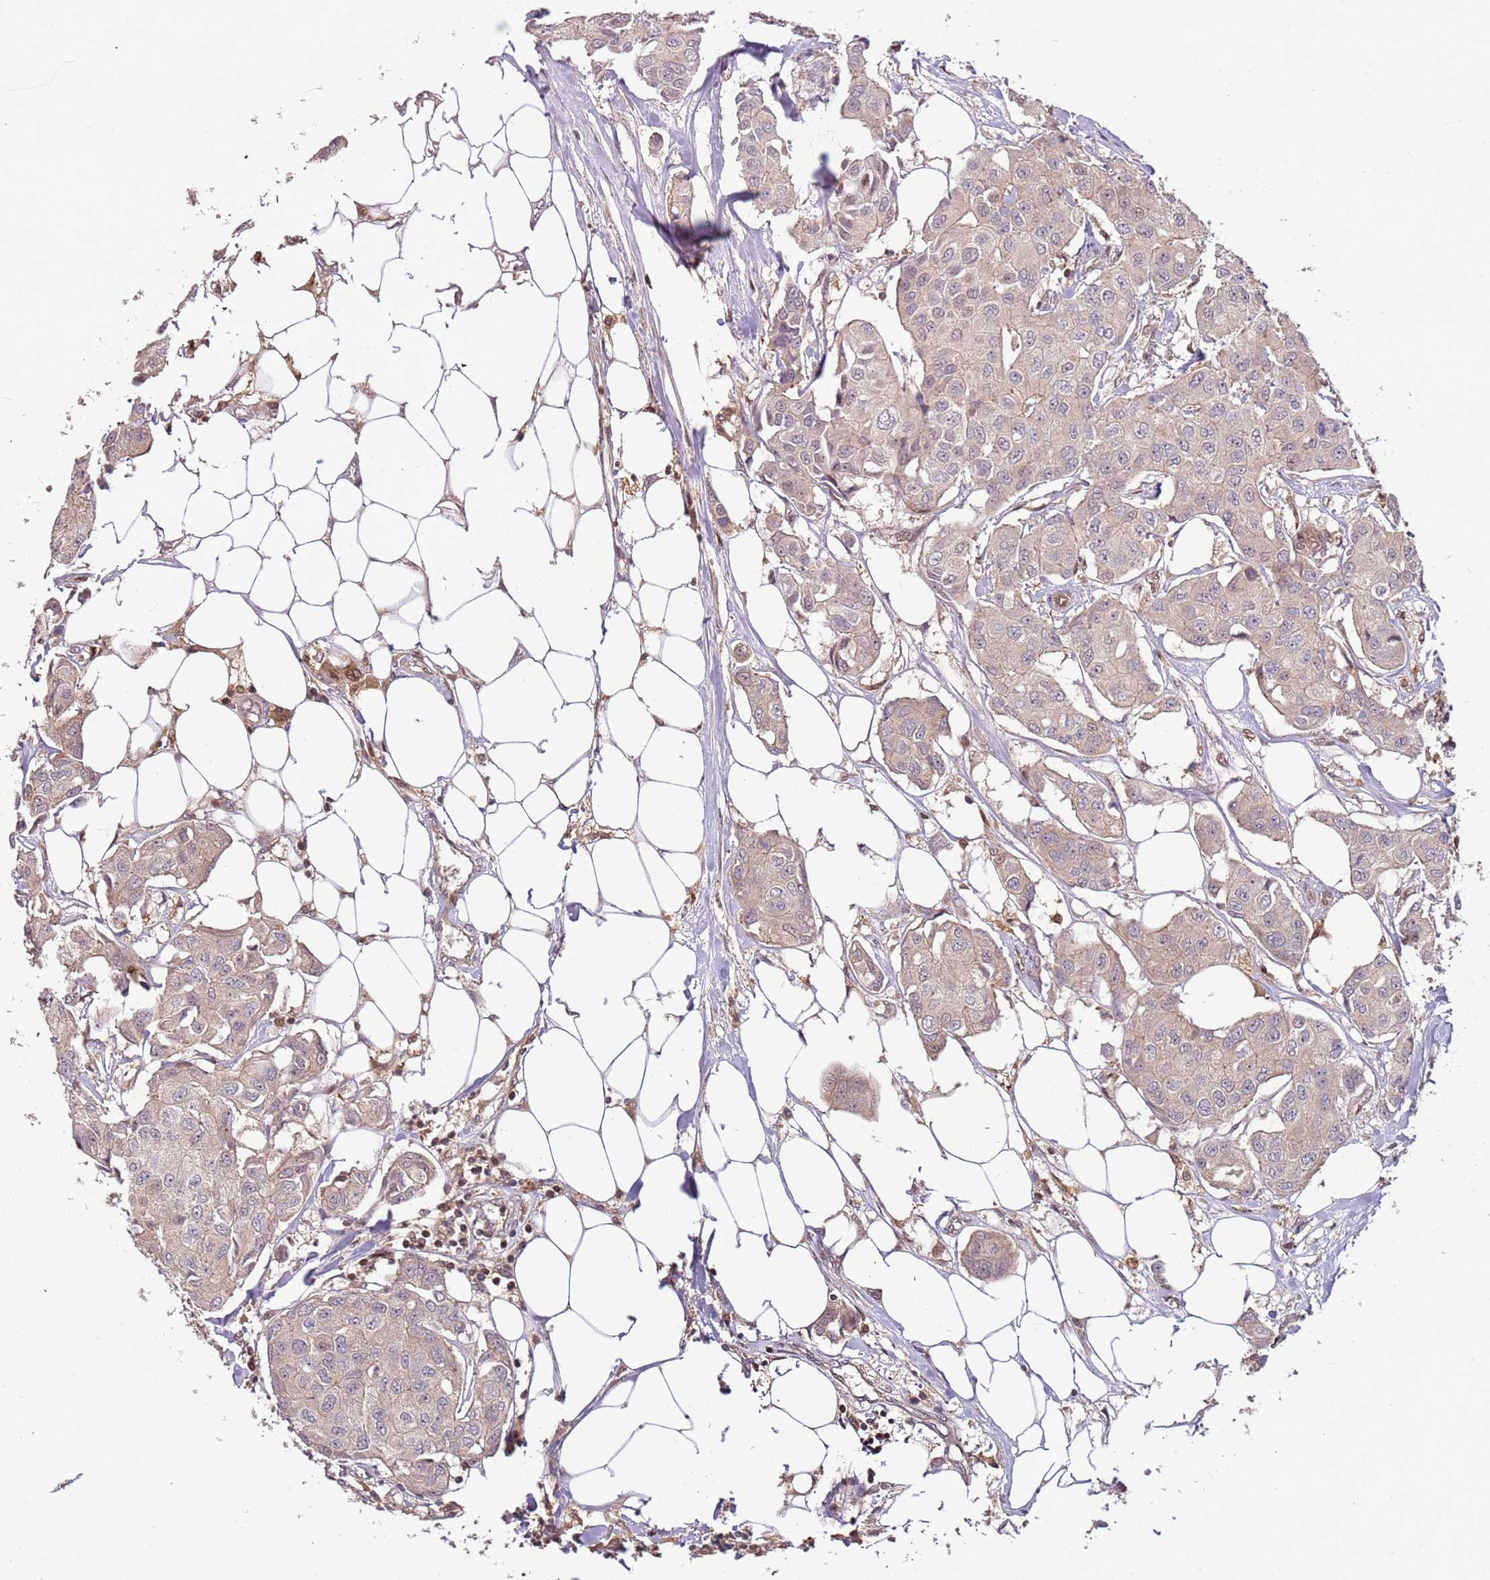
{"staining": {"intensity": "negative", "quantity": "none", "location": "none"}, "tissue": "breast cancer", "cell_type": "Tumor cells", "image_type": "cancer", "snomed": [{"axis": "morphology", "description": "Duct carcinoma"}, {"axis": "topography", "description": "Breast"}, {"axis": "topography", "description": "Lymph node"}], "caption": "High magnification brightfield microscopy of breast cancer (intraductal carcinoma) stained with DAB (brown) and counterstained with hematoxylin (blue): tumor cells show no significant expression.", "gene": "GSTO2", "patient": {"sex": "female", "age": 80}}